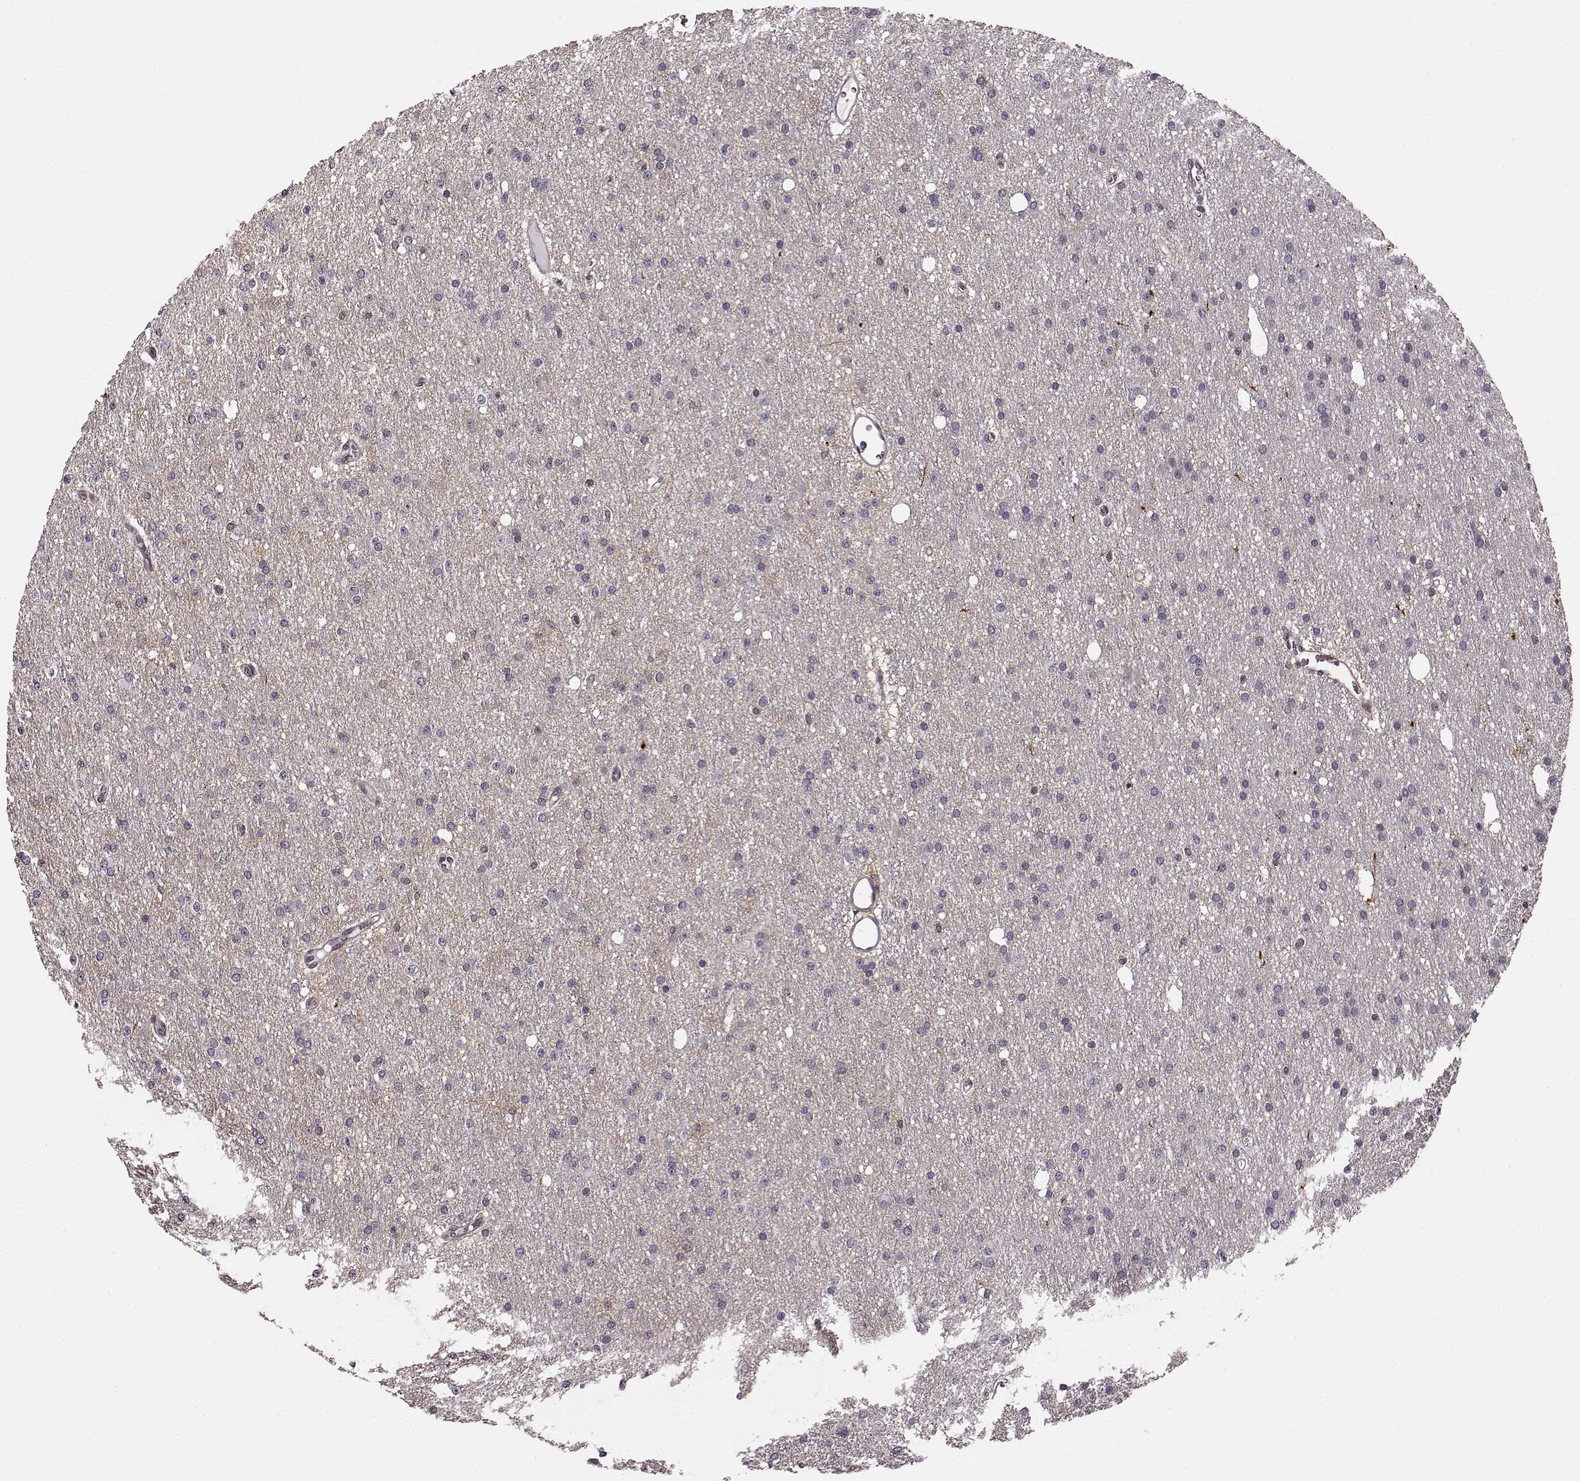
{"staining": {"intensity": "negative", "quantity": "none", "location": "none"}, "tissue": "glioma", "cell_type": "Tumor cells", "image_type": "cancer", "snomed": [{"axis": "morphology", "description": "Glioma, malignant, Low grade"}, {"axis": "topography", "description": "Brain"}], "caption": "Tumor cells show no significant protein staining in glioma.", "gene": "MFSD1", "patient": {"sex": "male", "age": 27}}